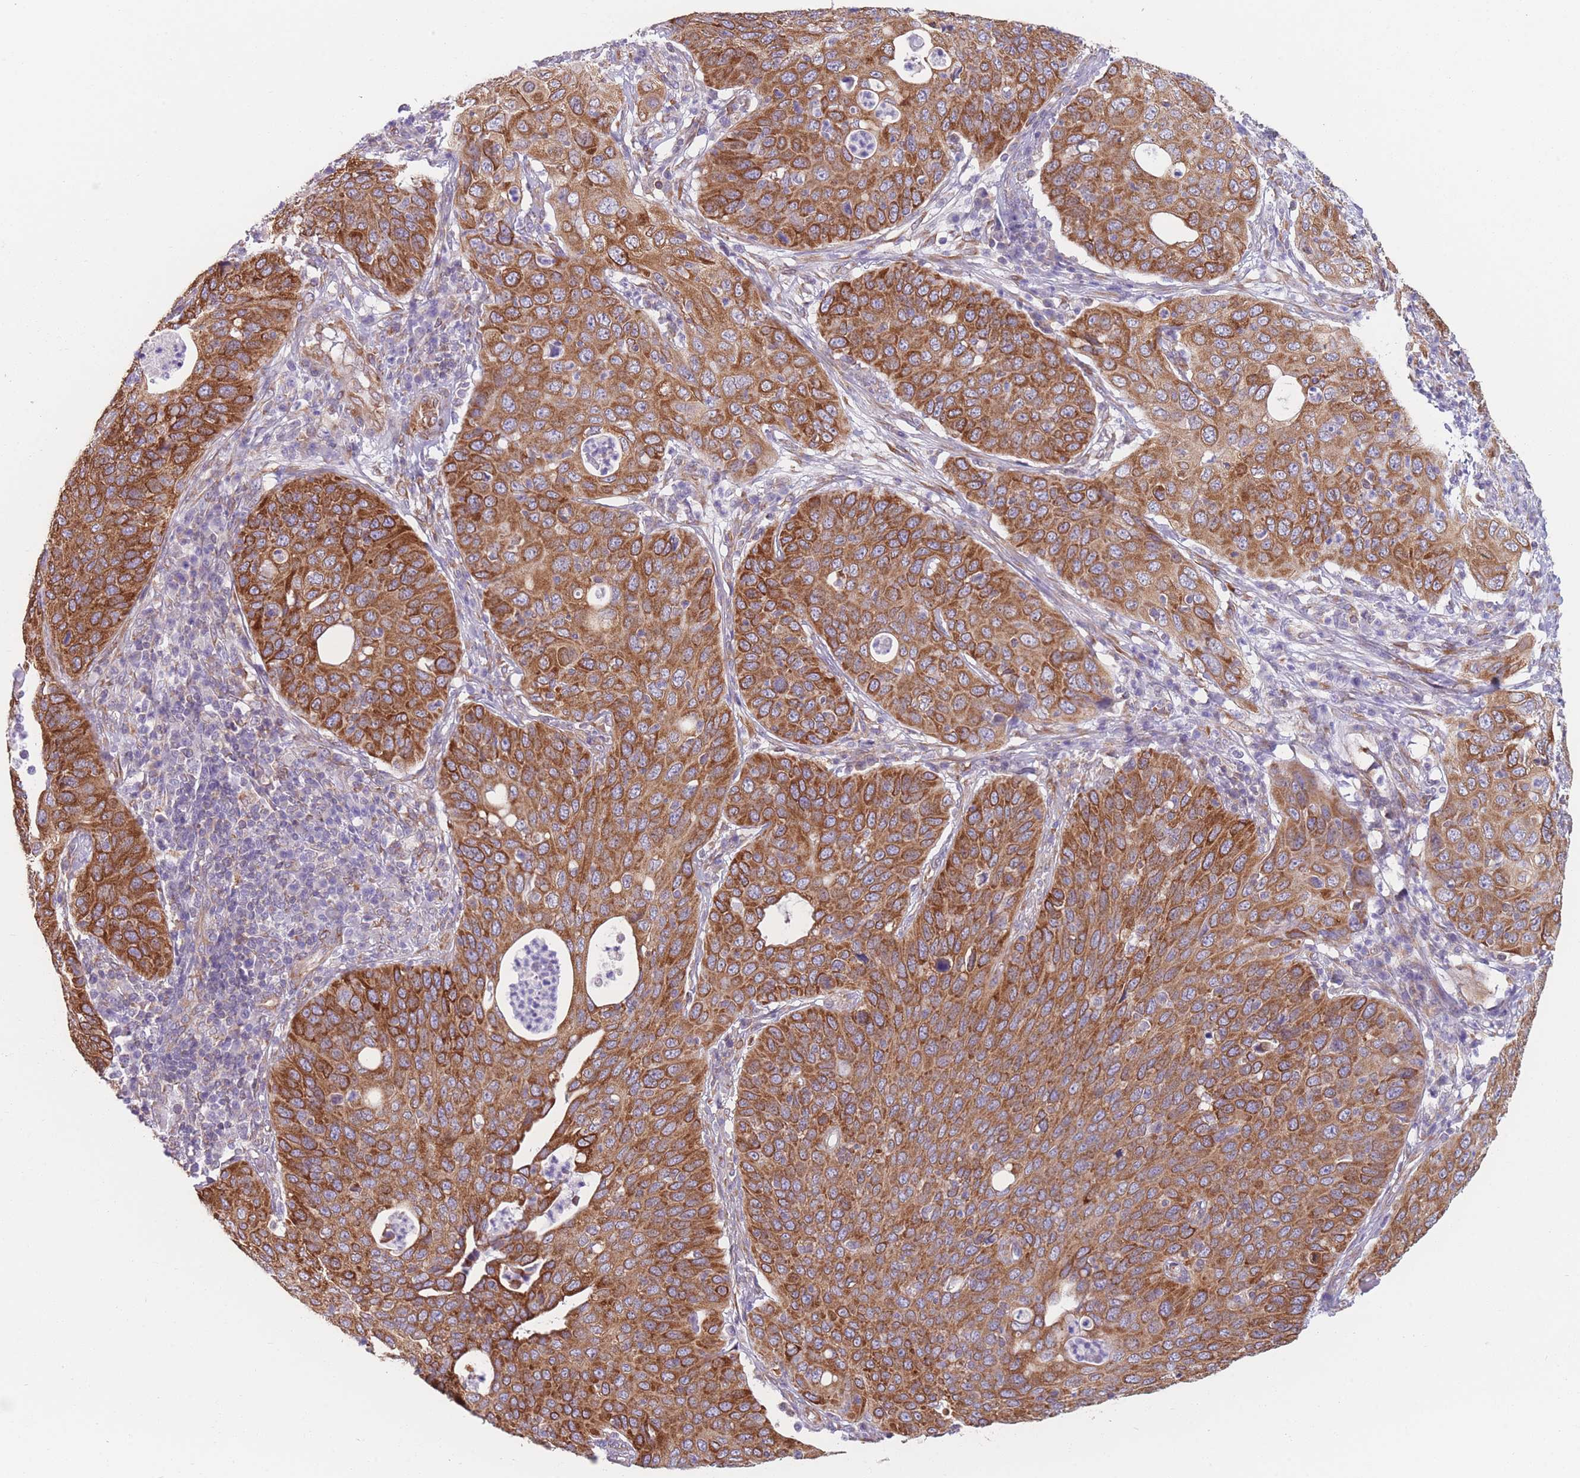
{"staining": {"intensity": "strong", "quantity": ">75%", "location": "cytoplasmic/membranous"}, "tissue": "cervical cancer", "cell_type": "Tumor cells", "image_type": "cancer", "snomed": [{"axis": "morphology", "description": "Squamous cell carcinoma, NOS"}, {"axis": "topography", "description": "Cervix"}], "caption": "Immunohistochemistry (IHC) of human squamous cell carcinoma (cervical) demonstrates high levels of strong cytoplasmic/membranous staining in approximately >75% of tumor cells. (IHC, brightfield microscopy, high magnification).", "gene": "AK9", "patient": {"sex": "female", "age": 36}}